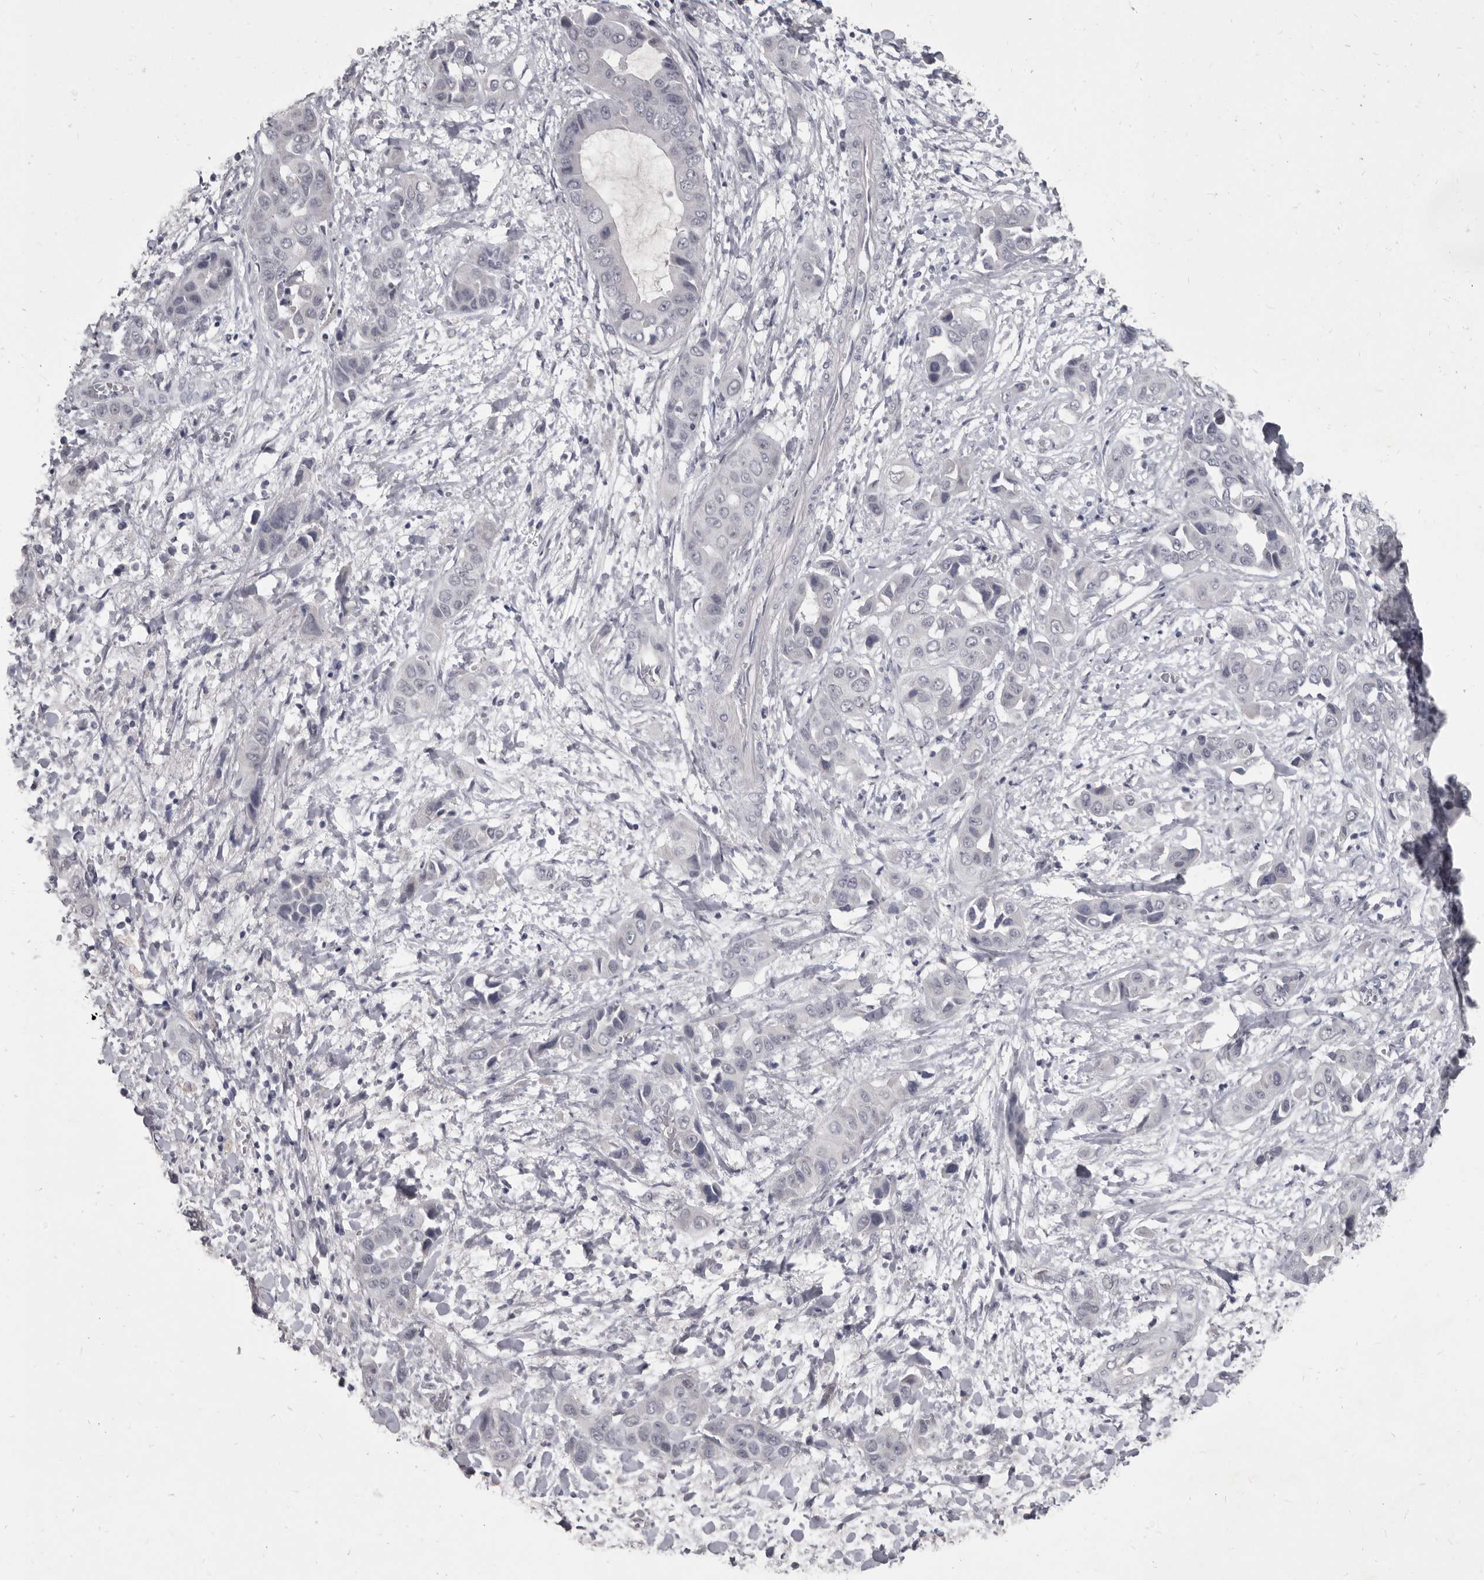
{"staining": {"intensity": "negative", "quantity": "none", "location": "none"}, "tissue": "liver cancer", "cell_type": "Tumor cells", "image_type": "cancer", "snomed": [{"axis": "morphology", "description": "Cholangiocarcinoma"}, {"axis": "topography", "description": "Liver"}], "caption": "This is a photomicrograph of immunohistochemistry (IHC) staining of cholangiocarcinoma (liver), which shows no staining in tumor cells. (IHC, brightfield microscopy, high magnification).", "gene": "GSK3B", "patient": {"sex": "female", "age": 52}}